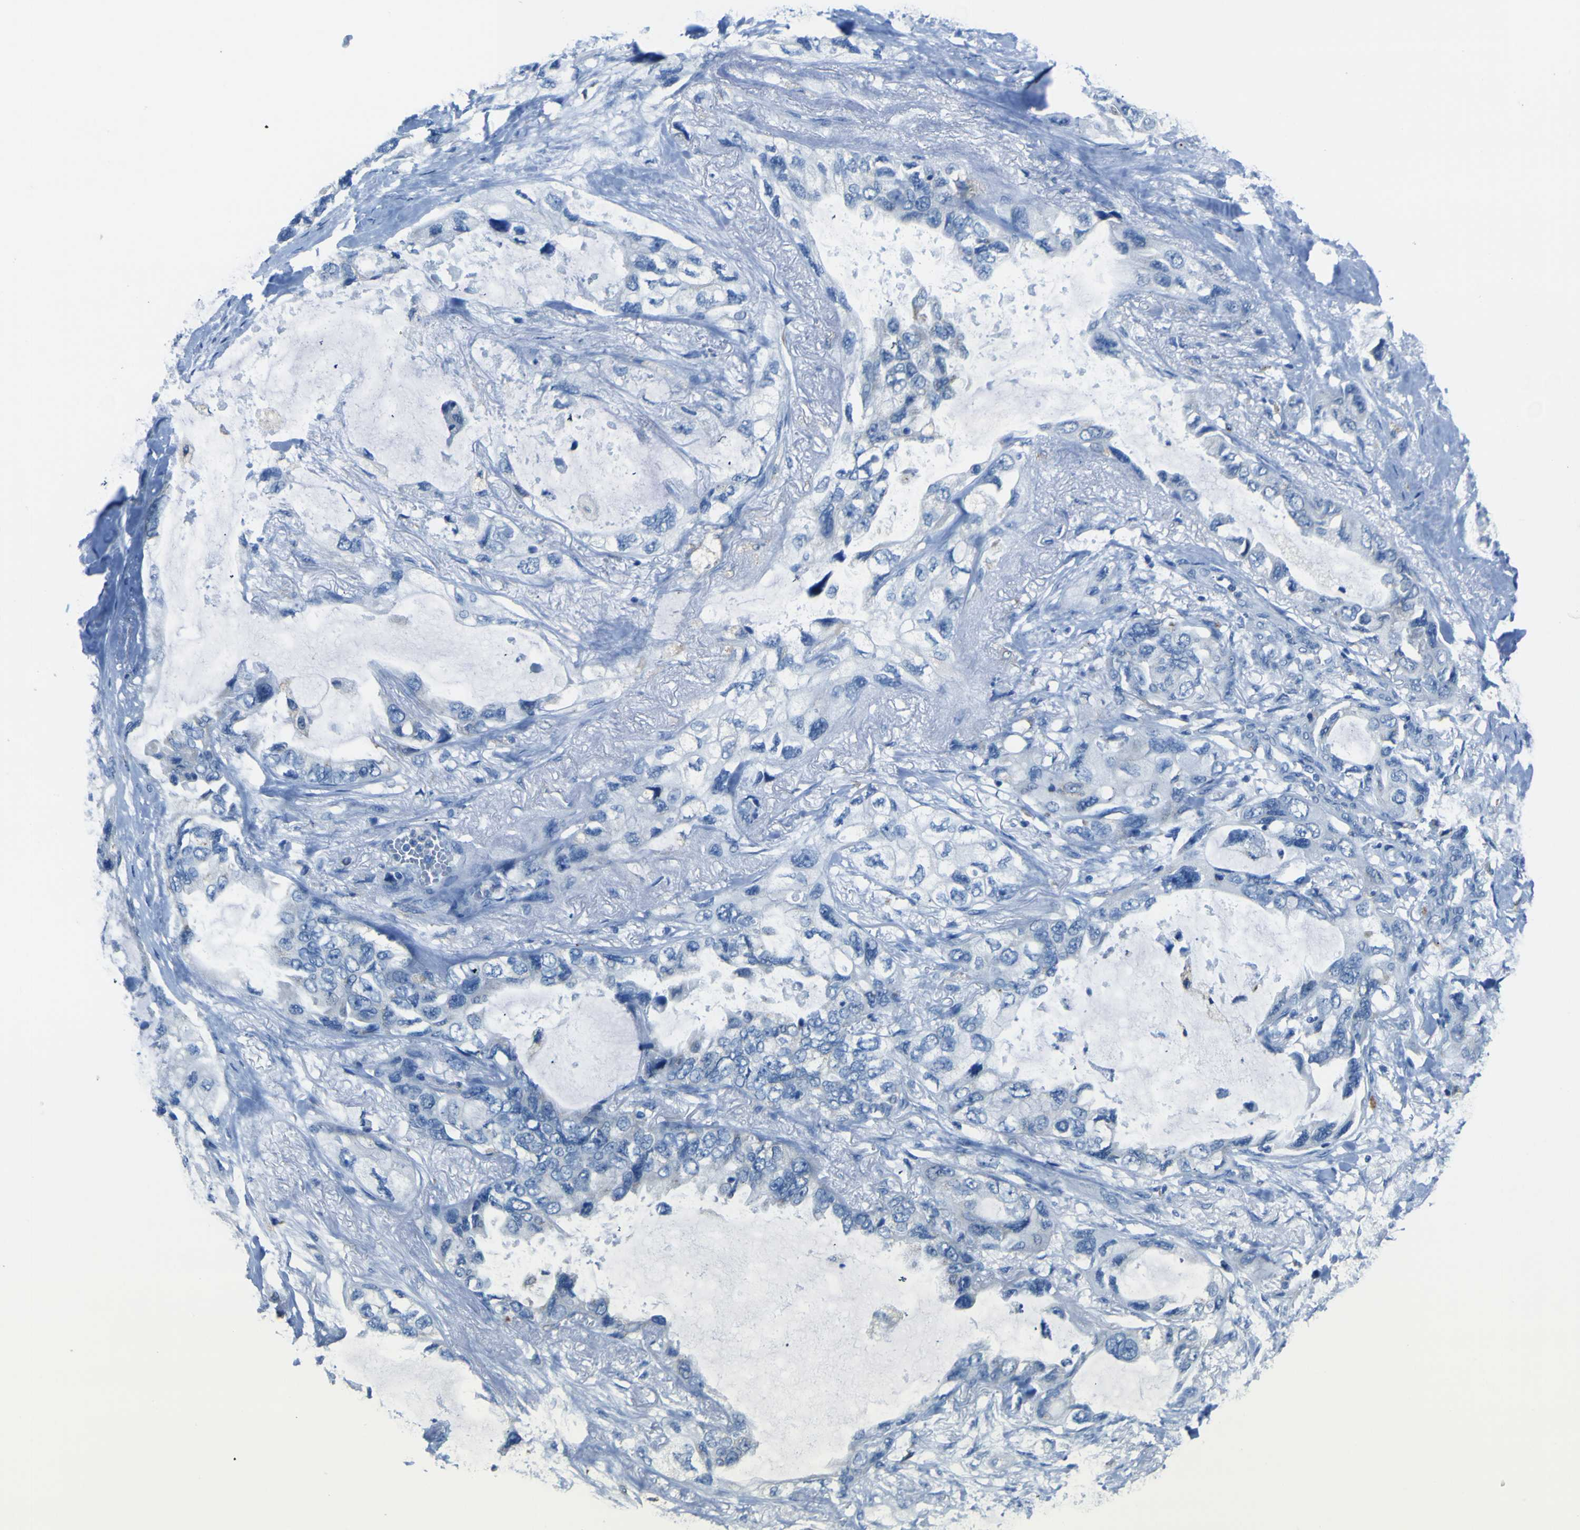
{"staining": {"intensity": "negative", "quantity": "none", "location": "none"}, "tissue": "lung cancer", "cell_type": "Tumor cells", "image_type": "cancer", "snomed": [{"axis": "morphology", "description": "Squamous cell carcinoma, NOS"}, {"axis": "topography", "description": "Lung"}], "caption": "Immunohistochemistry (IHC) photomicrograph of lung cancer (squamous cell carcinoma) stained for a protein (brown), which displays no positivity in tumor cells.", "gene": "ACSL1", "patient": {"sex": "female", "age": 73}}